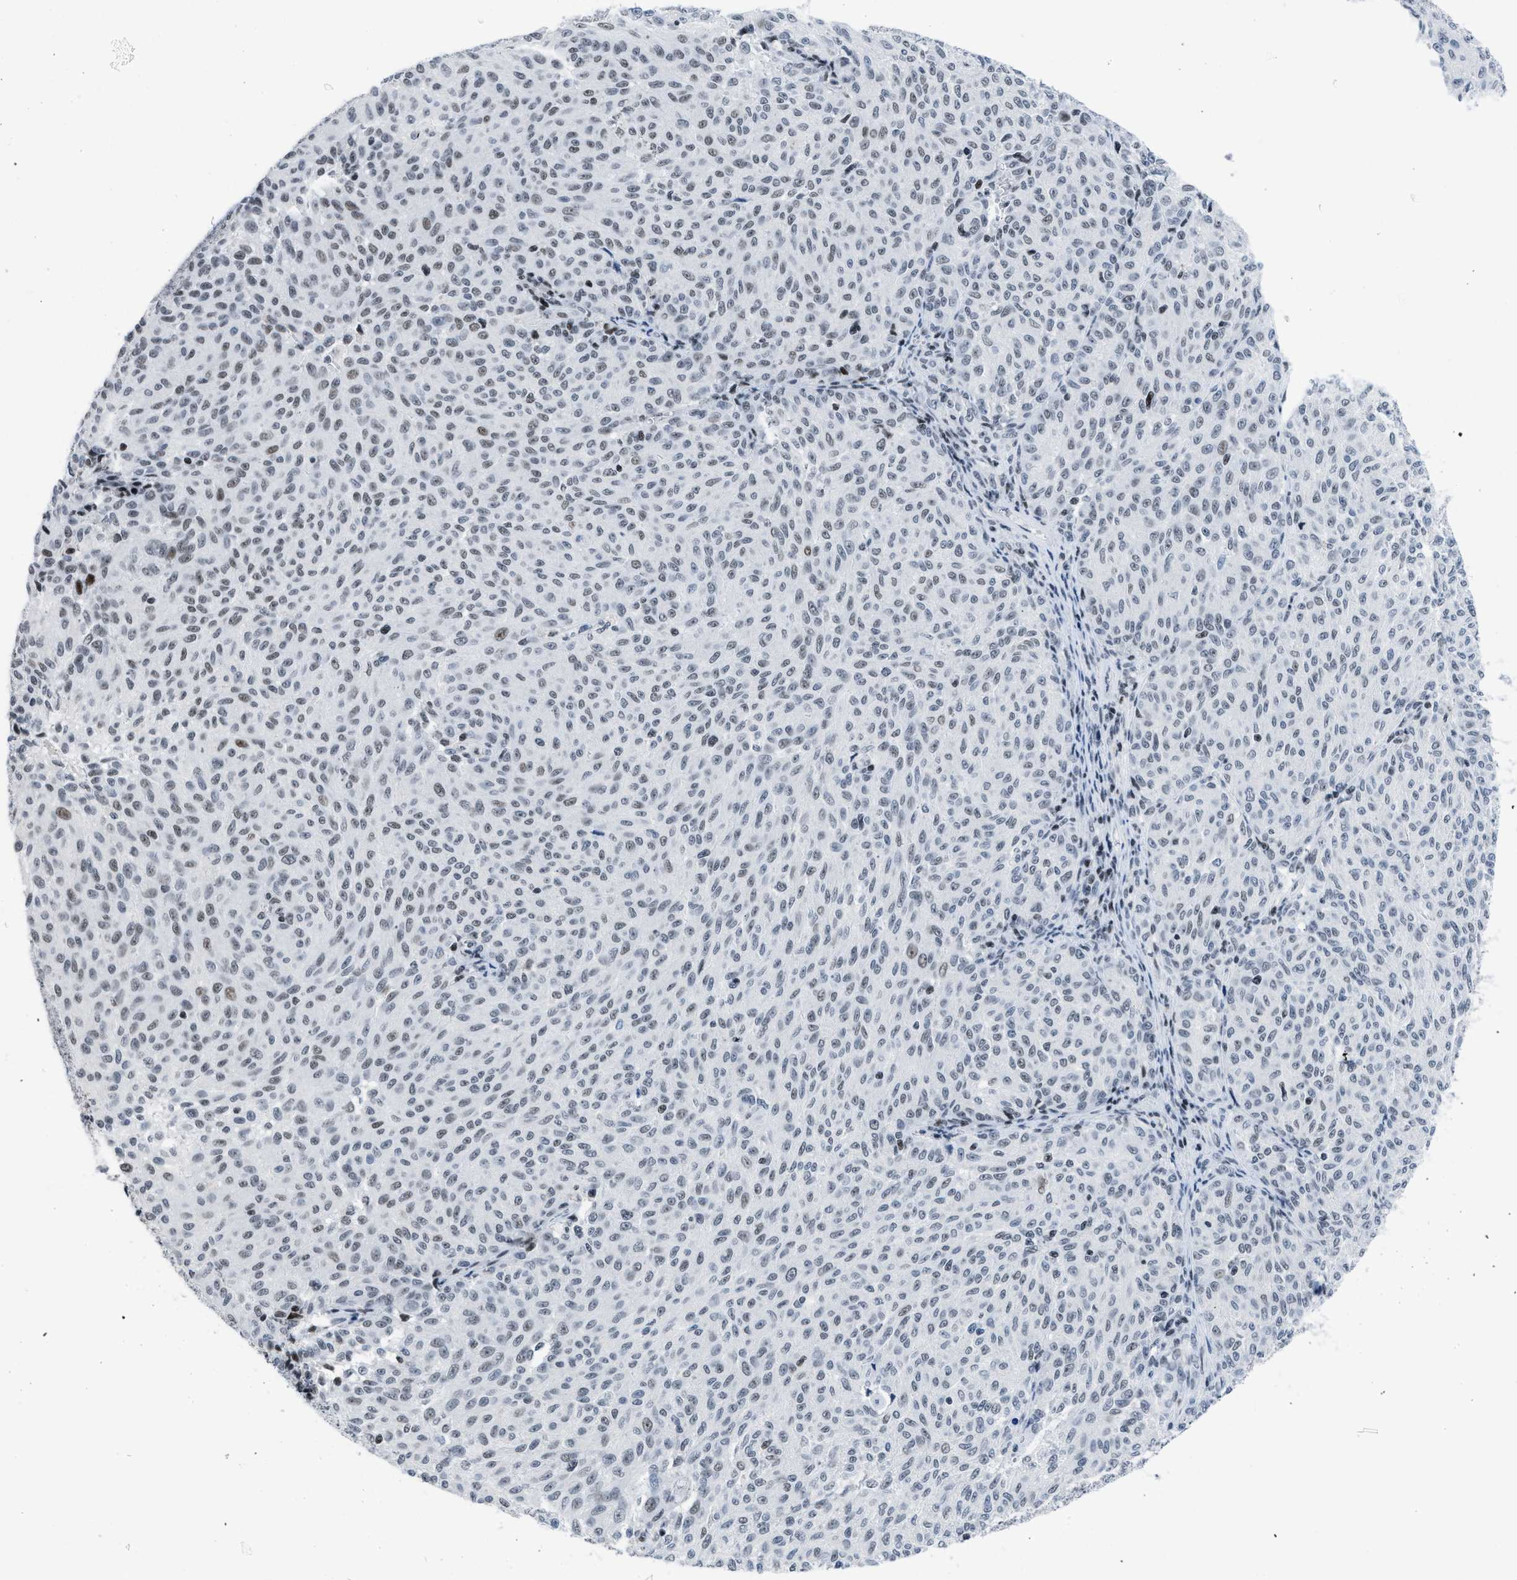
{"staining": {"intensity": "weak", "quantity": ">75%", "location": "nuclear"}, "tissue": "melanoma", "cell_type": "Tumor cells", "image_type": "cancer", "snomed": [{"axis": "morphology", "description": "Malignant melanoma, NOS"}, {"axis": "topography", "description": "Skin"}], "caption": "An immunohistochemistry (IHC) micrograph of tumor tissue is shown. Protein staining in brown labels weak nuclear positivity in malignant melanoma within tumor cells.", "gene": "TERF2IP", "patient": {"sex": "female", "age": 72}}